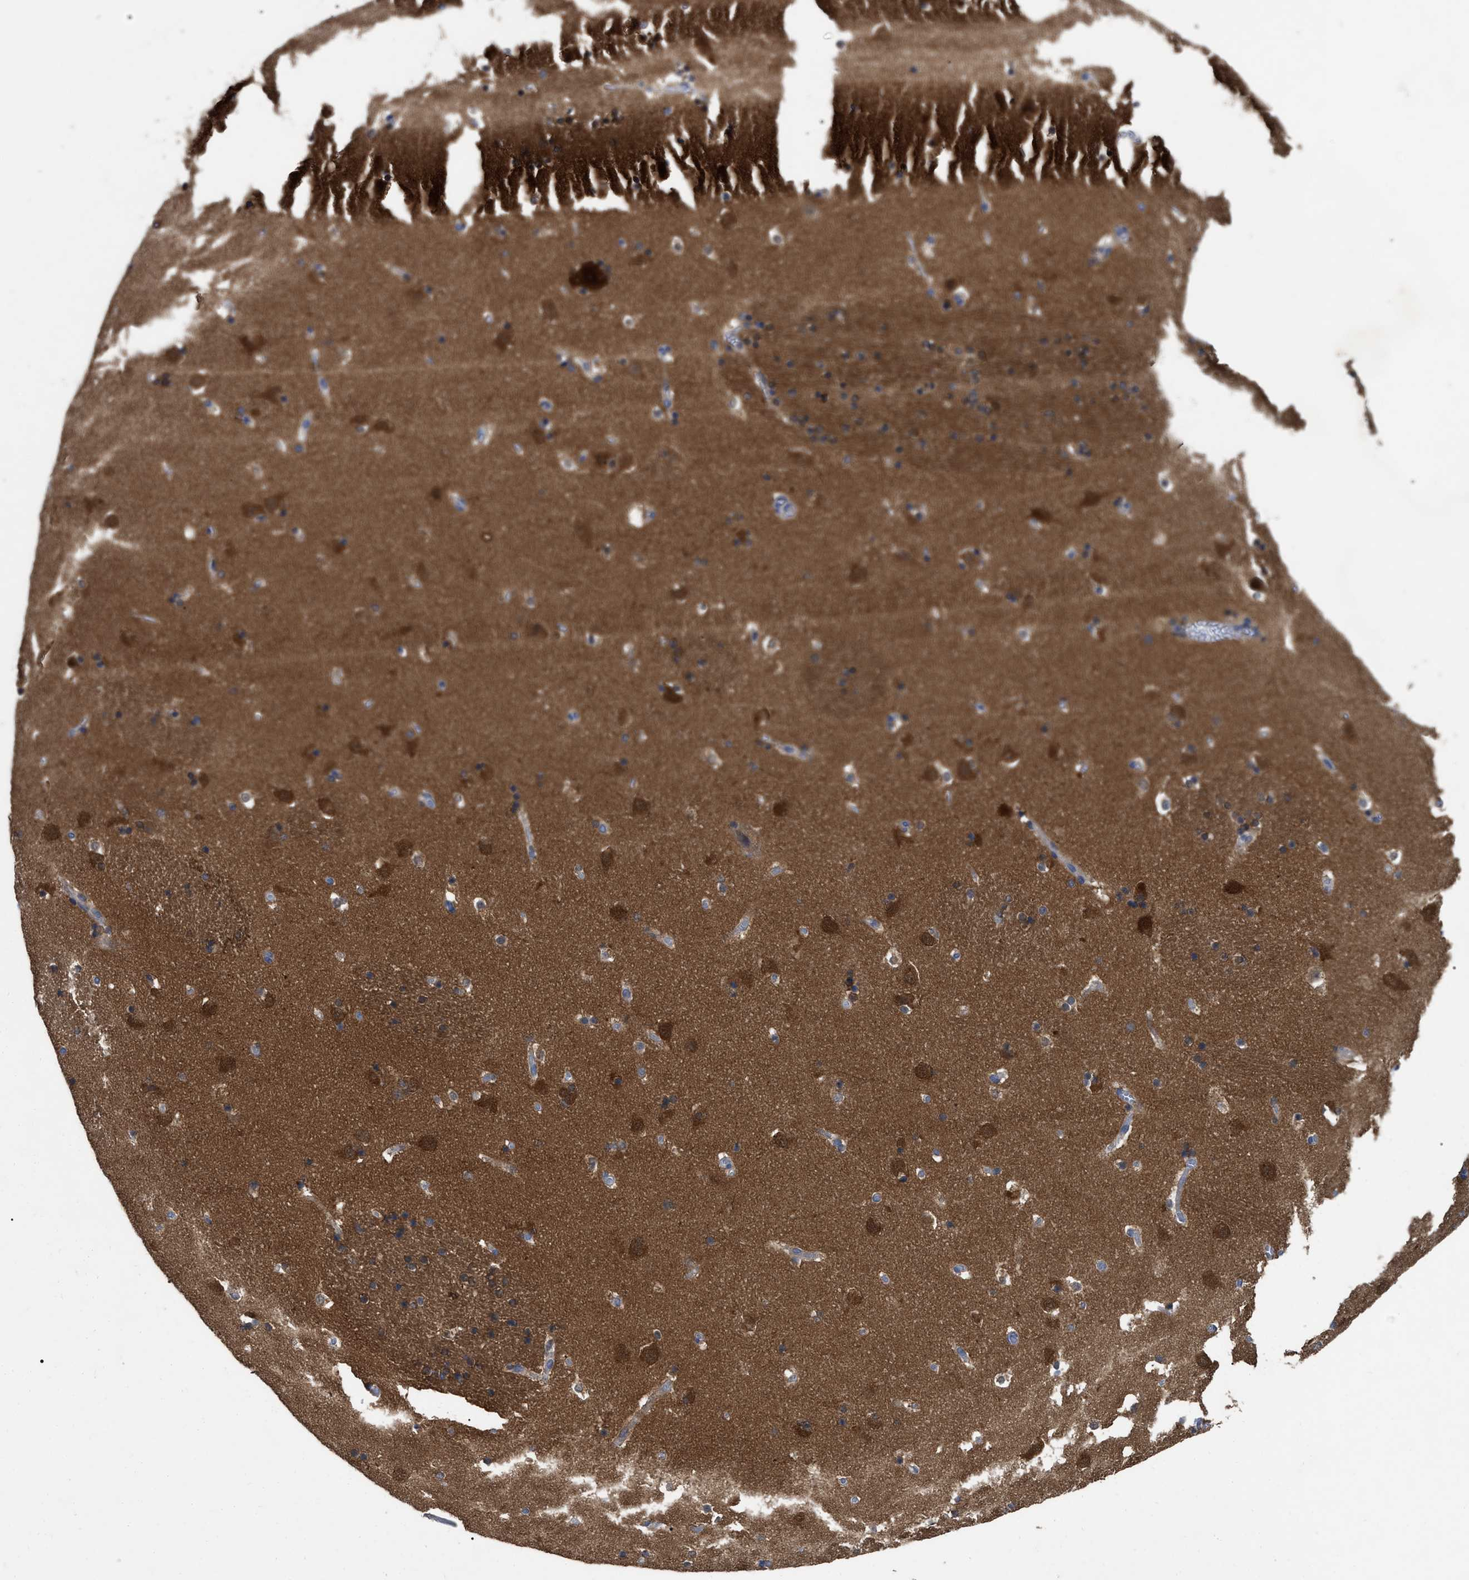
{"staining": {"intensity": "moderate", "quantity": "25%-75%", "location": "cytoplasmic/membranous"}, "tissue": "caudate", "cell_type": "Glial cells", "image_type": "normal", "snomed": [{"axis": "morphology", "description": "Normal tissue, NOS"}, {"axis": "topography", "description": "Lateral ventricle wall"}], "caption": "Caudate stained with a brown dye displays moderate cytoplasmic/membranous positive staining in approximately 25%-75% of glial cells.", "gene": "RAP1GDS1", "patient": {"sex": "male", "age": 45}}